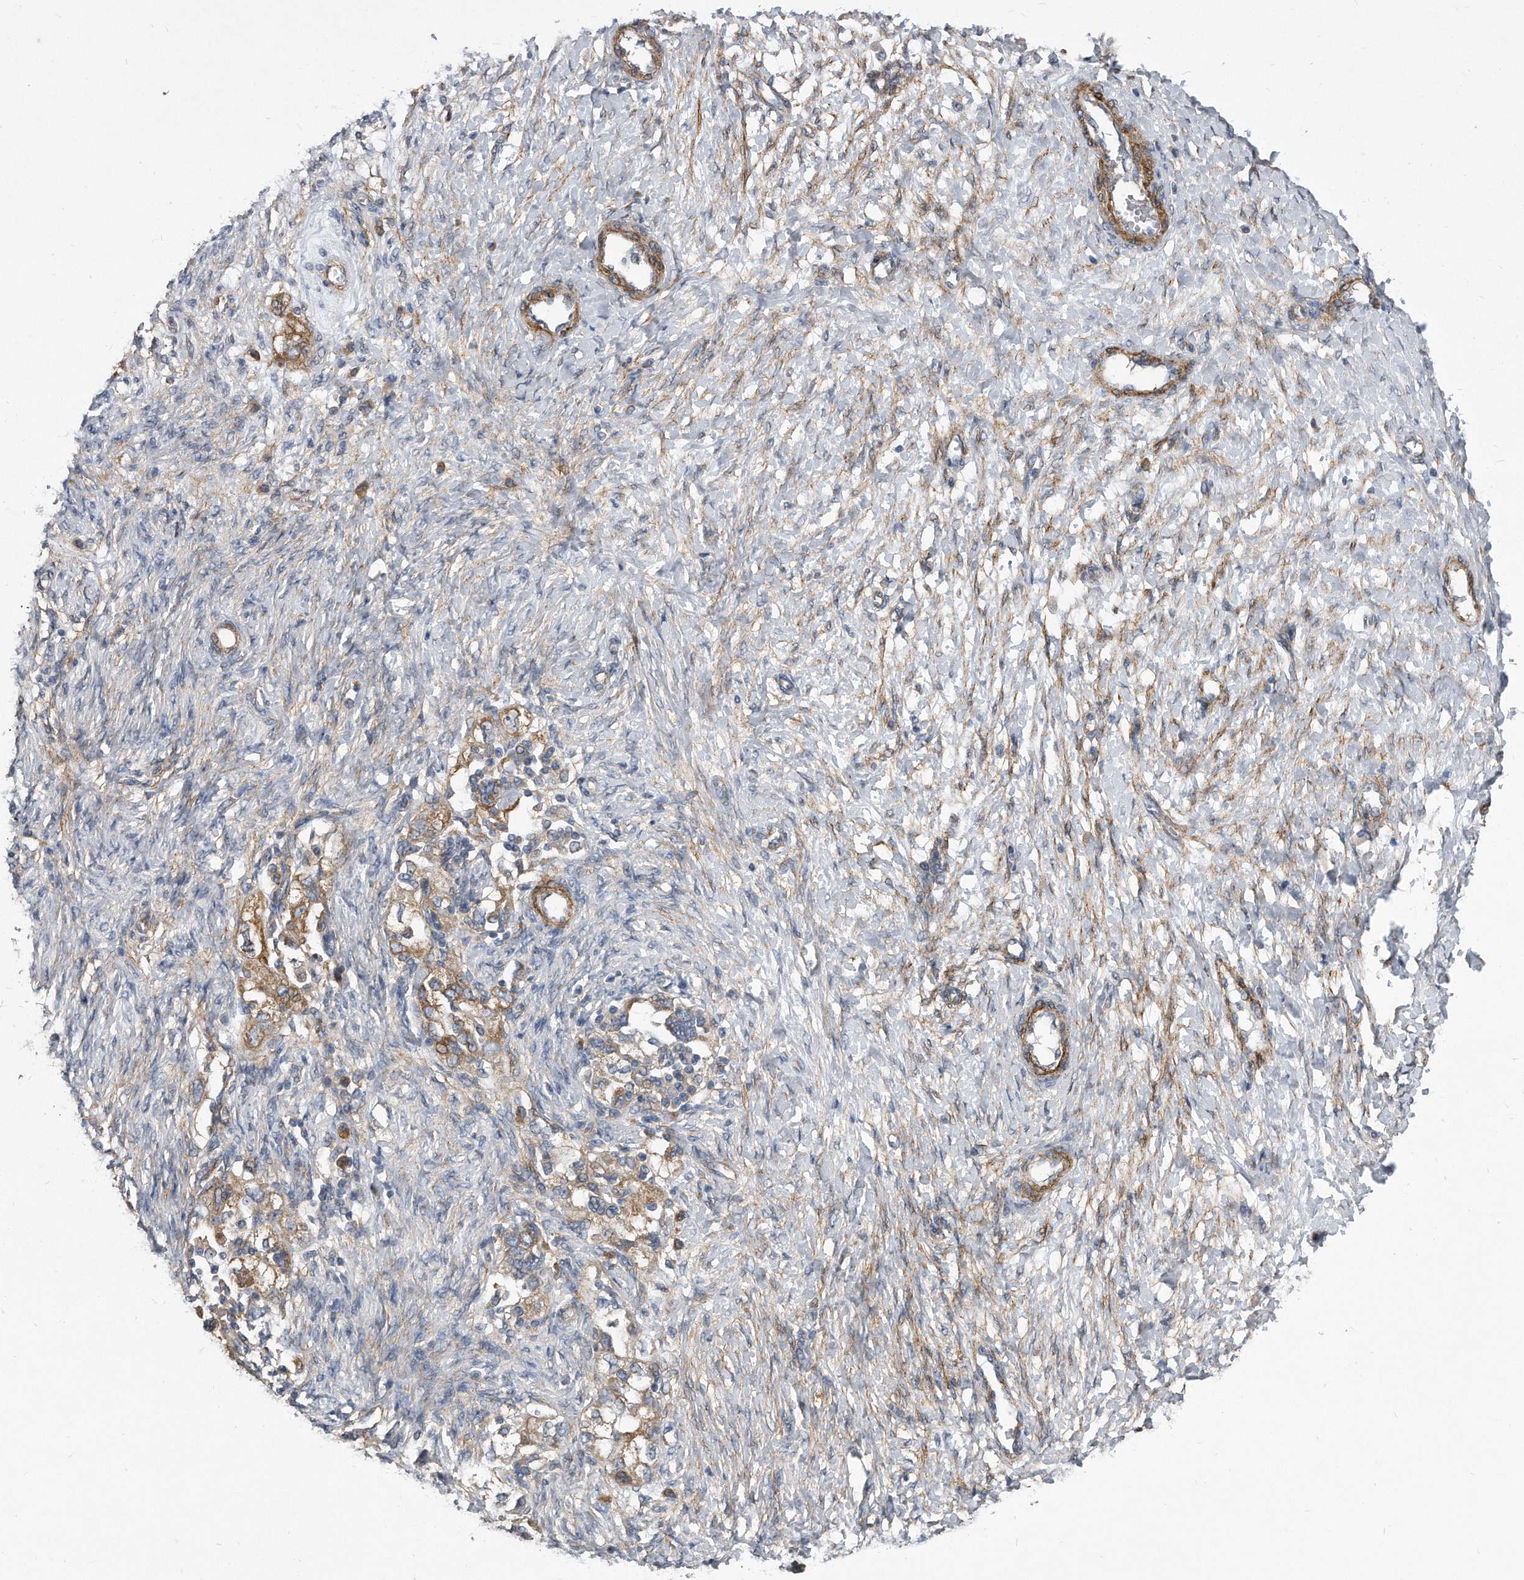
{"staining": {"intensity": "moderate", "quantity": "<25%", "location": "cytoplasmic/membranous"}, "tissue": "ovarian cancer", "cell_type": "Tumor cells", "image_type": "cancer", "snomed": [{"axis": "morphology", "description": "Carcinoma, NOS"}, {"axis": "morphology", "description": "Cystadenocarcinoma, serous, NOS"}, {"axis": "topography", "description": "Ovary"}], "caption": "A histopathology image of human serous cystadenocarcinoma (ovarian) stained for a protein reveals moderate cytoplasmic/membranous brown staining in tumor cells.", "gene": "EIF2B4", "patient": {"sex": "female", "age": 69}}